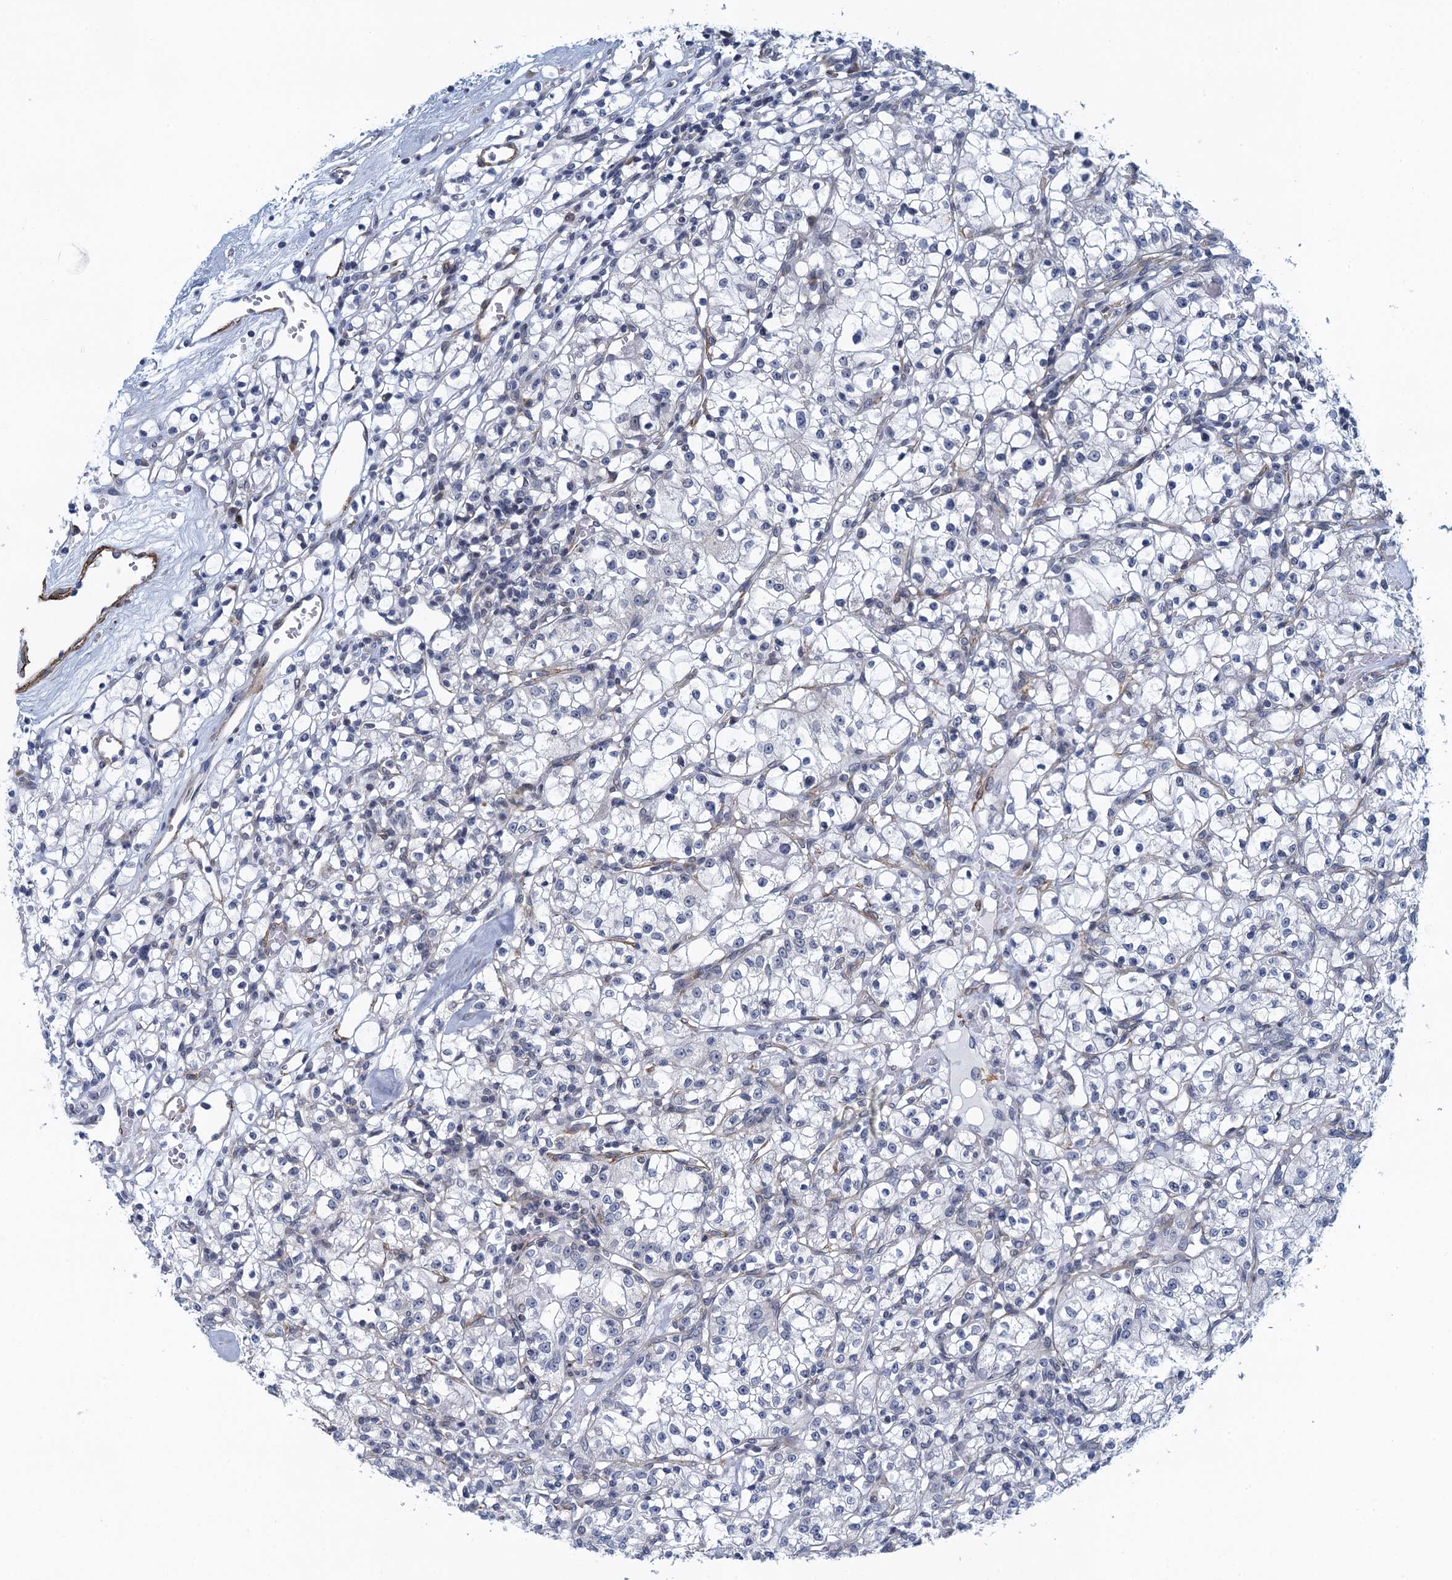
{"staining": {"intensity": "negative", "quantity": "none", "location": "none"}, "tissue": "renal cancer", "cell_type": "Tumor cells", "image_type": "cancer", "snomed": [{"axis": "morphology", "description": "Adenocarcinoma, NOS"}, {"axis": "topography", "description": "Kidney"}], "caption": "Photomicrograph shows no significant protein expression in tumor cells of renal adenocarcinoma.", "gene": "ALG2", "patient": {"sex": "female", "age": 59}}